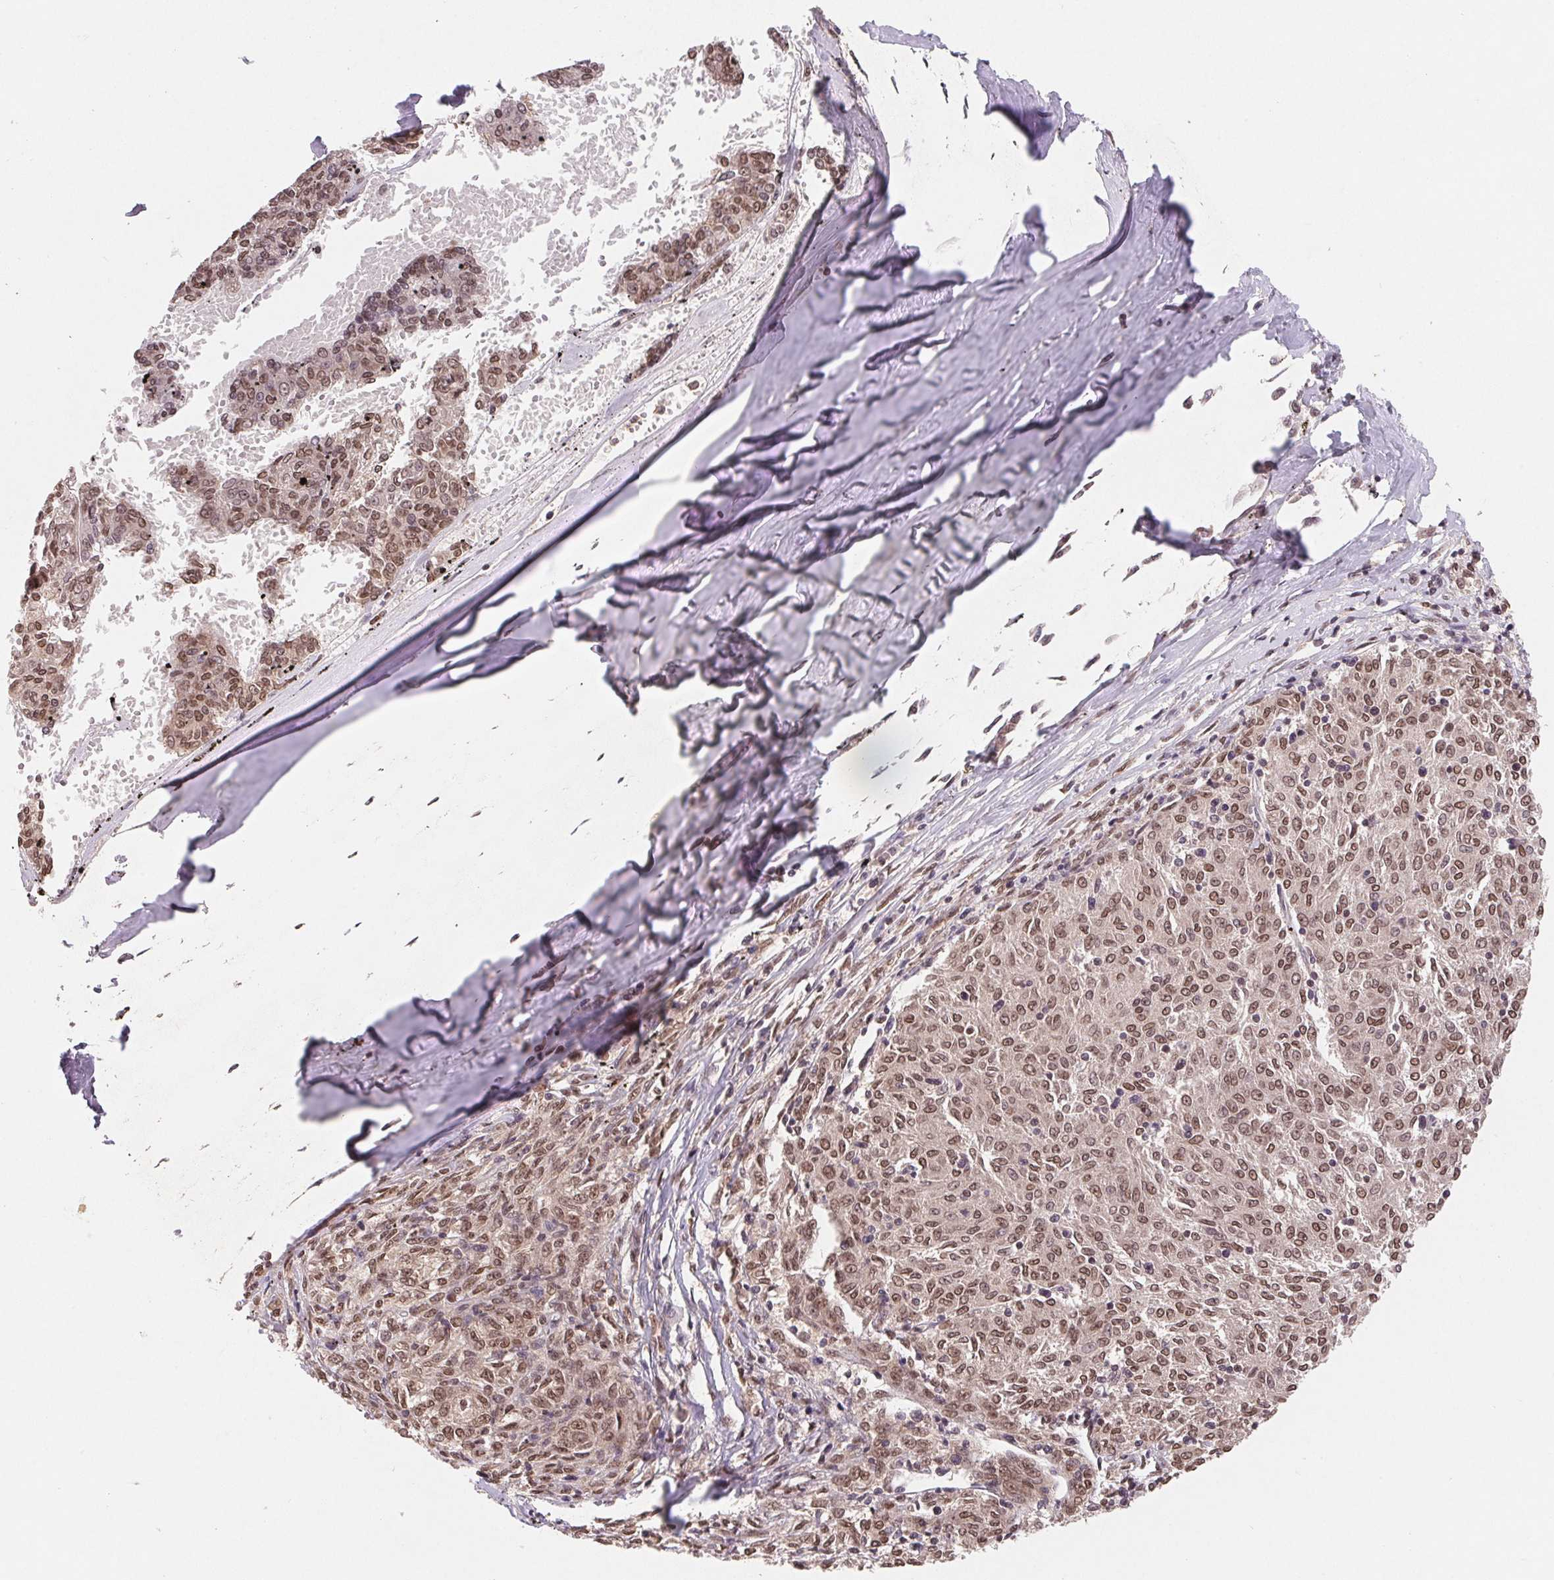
{"staining": {"intensity": "moderate", "quantity": "25%-75%", "location": "nuclear"}, "tissue": "melanoma", "cell_type": "Tumor cells", "image_type": "cancer", "snomed": [{"axis": "morphology", "description": "Malignant melanoma, NOS"}, {"axis": "topography", "description": "Skin"}], "caption": "Malignant melanoma was stained to show a protein in brown. There is medium levels of moderate nuclear positivity in approximately 25%-75% of tumor cells.", "gene": "HMGN3", "patient": {"sex": "female", "age": 72}}